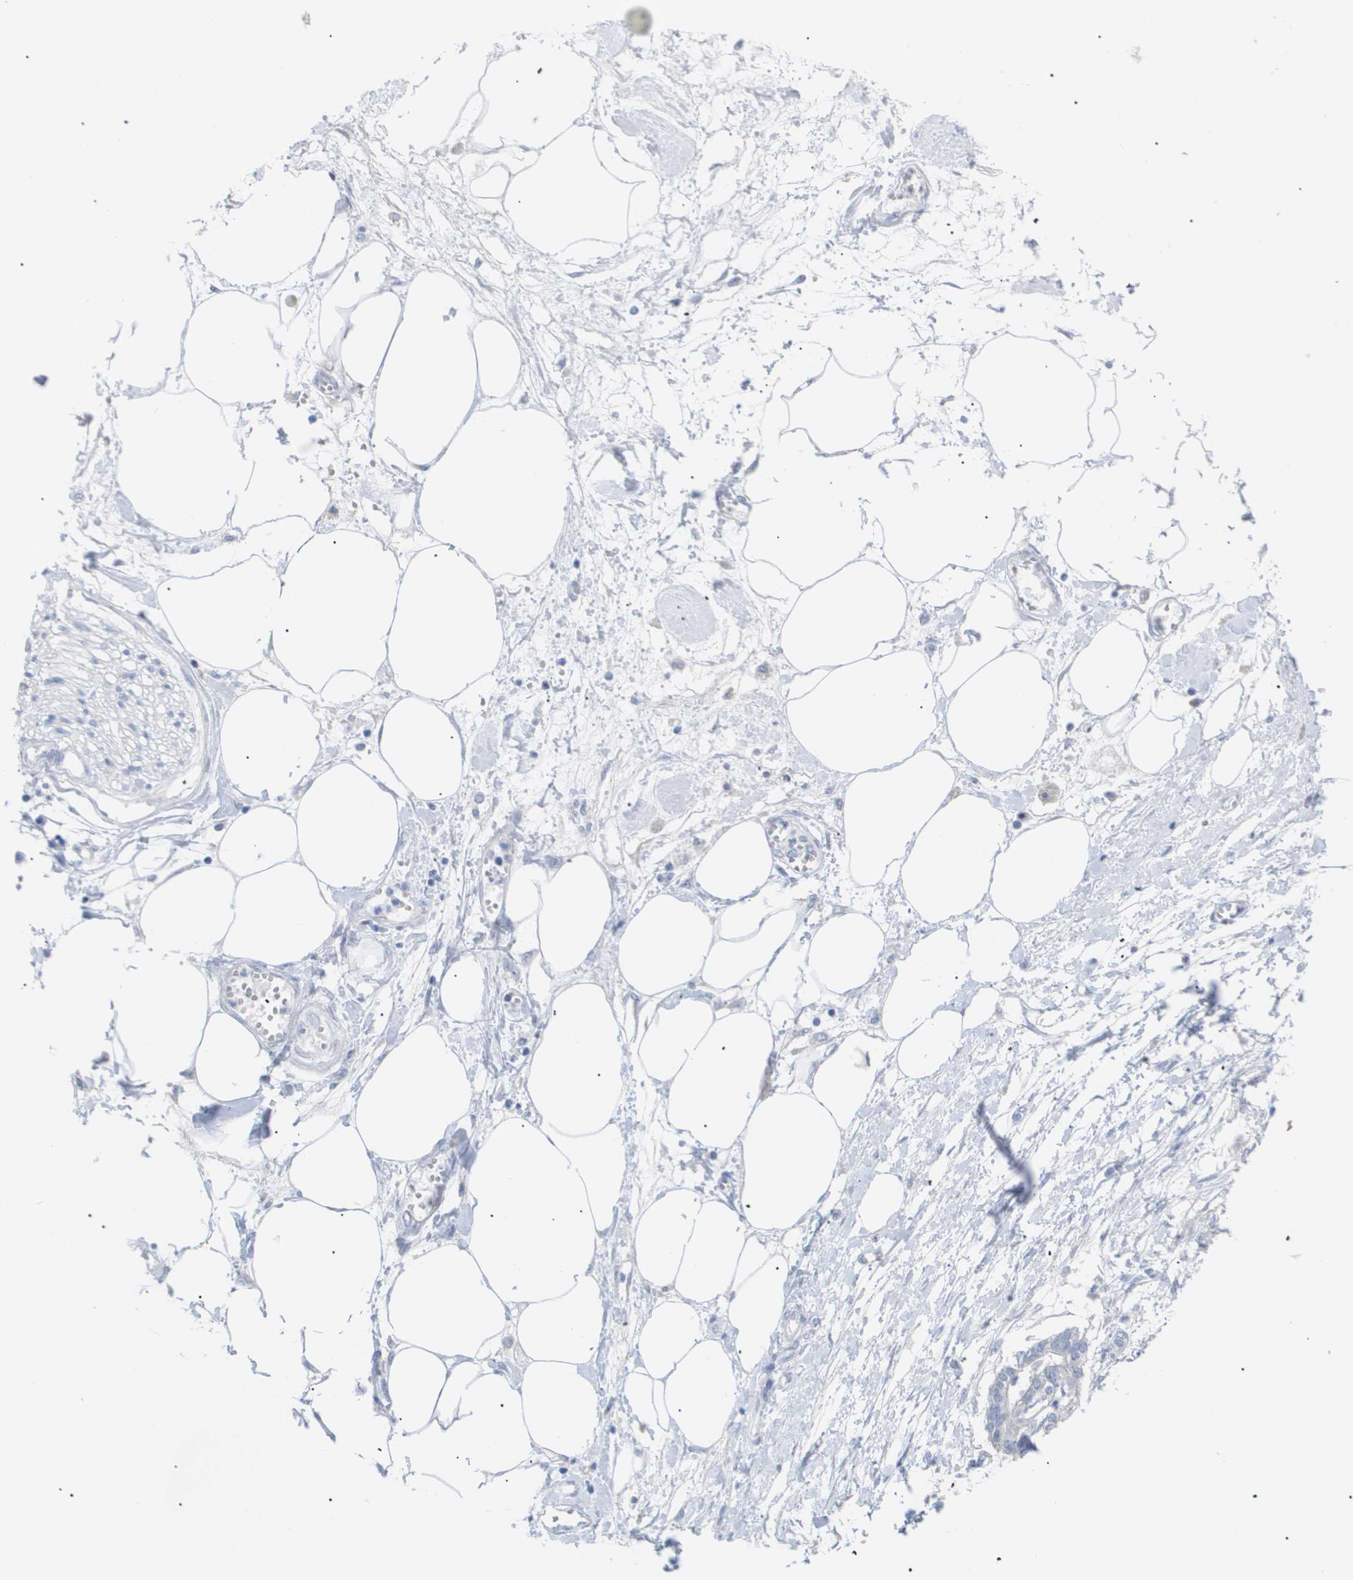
{"staining": {"intensity": "negative", "quantity": "none", "location": "none"}, "tissue": "pancreatic cancer", "cell_type": "Tumor cells", "image_type": "cancer", "snomed": [{"axis": "morphology", "description": "Adenocarcinoma, NOS"}, {"axis": "topography", "description": "Pancreas"}], "caption": "This histopathology image is of pancreatic adenocarcinoma stained with immunohistochemistry (IHC) to label a protein in brown with the nuclei are counter-stained blue. There is no staining in tumor cells.", "gene": "CAV3", "patient": {"sex": "male", "age": 56}}